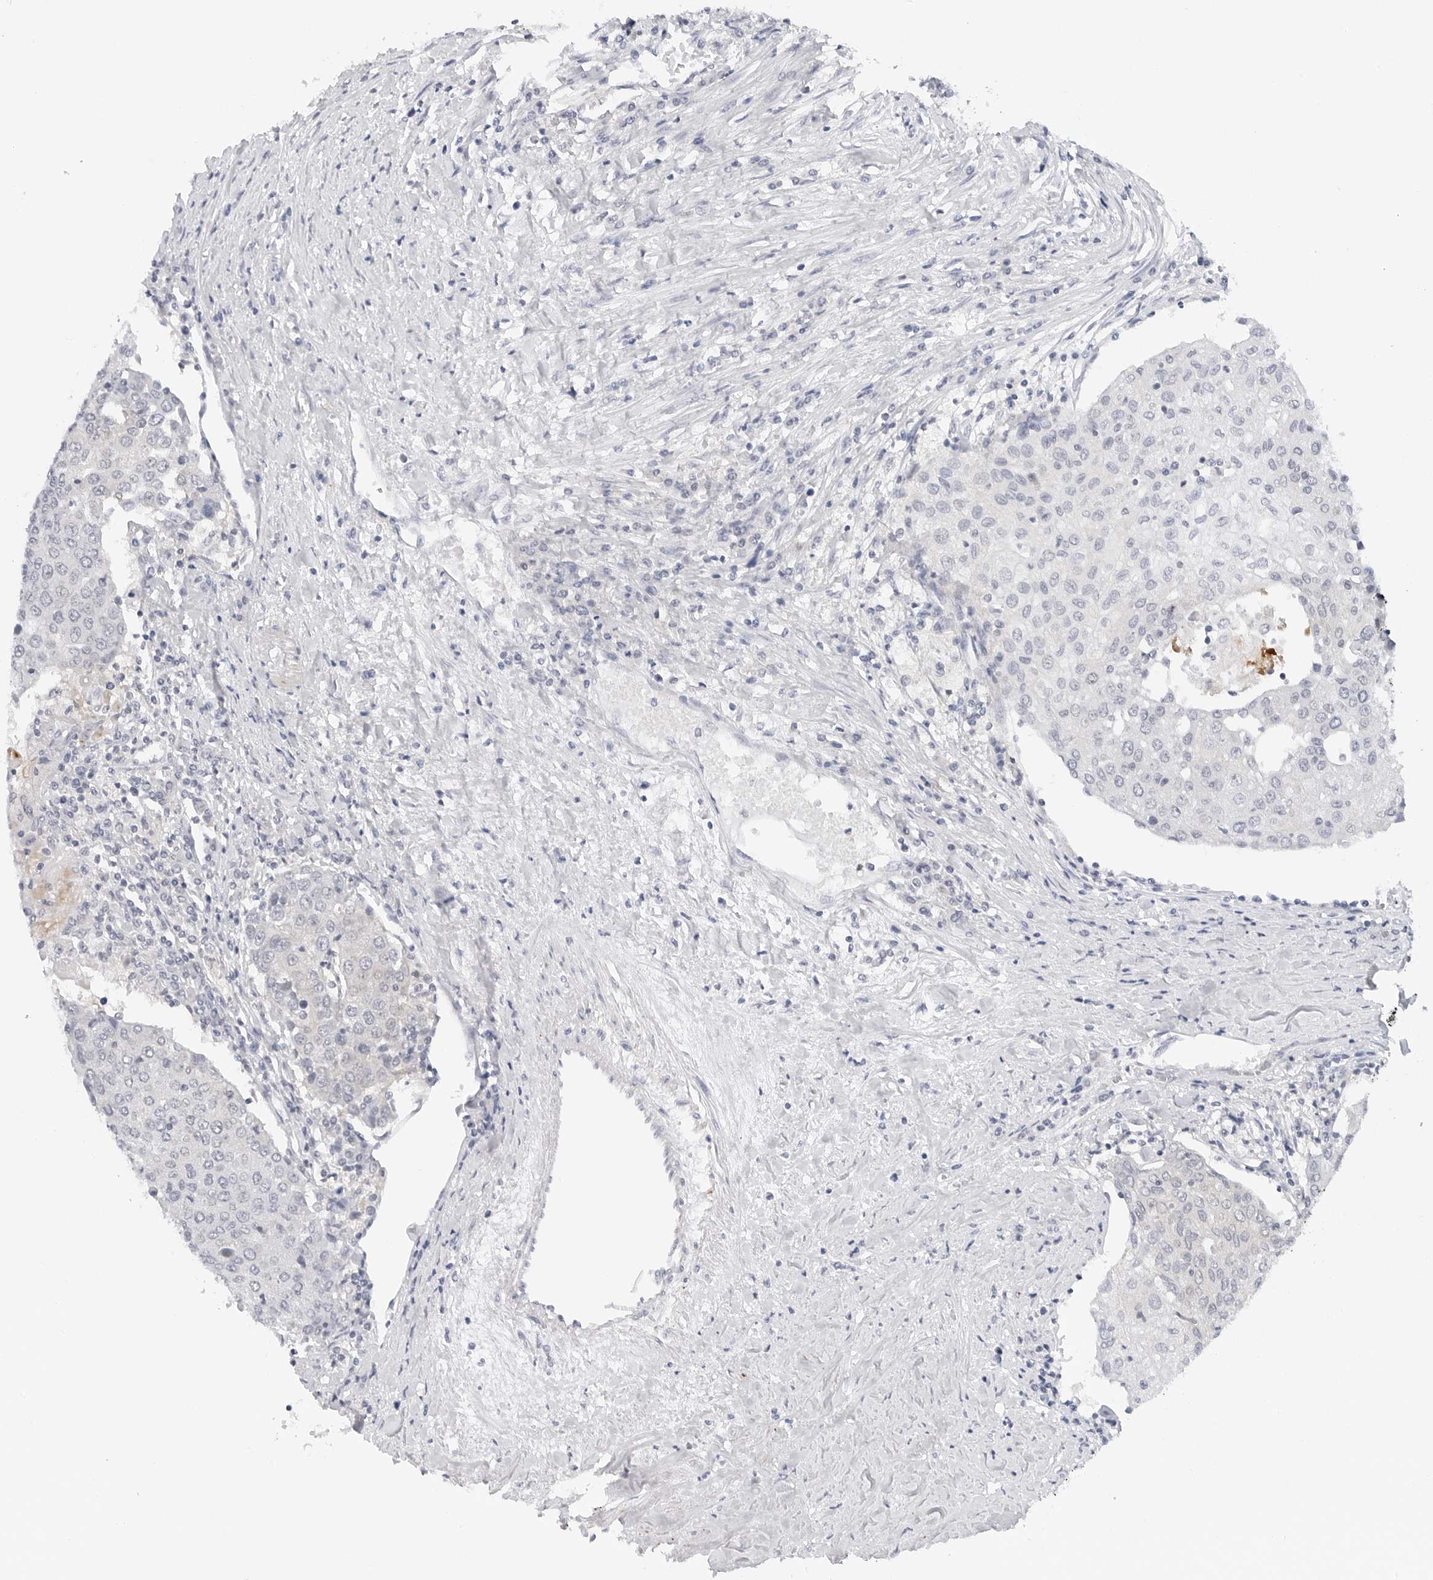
{"staining": {"intensity": "negative", "quantity": "none", "location": "none"}, "tissue": "urothelial cancer", "cell_type": "Tumor cells", "image_type": "cancer", "snomed": [{"axis": "morphology", "description": "Urothelial carcinoma, High grade"}, {"axis": "topography", "description": "Urinary bladder"}], "caption": "The histopathology image displays no staining of tumor cells in urothelial cancer. (Immunohistochemistry, brightfield microscopy, high magnification).", "gene": "MAP2K5", "patient": {"sex": "female", "age": 85}}